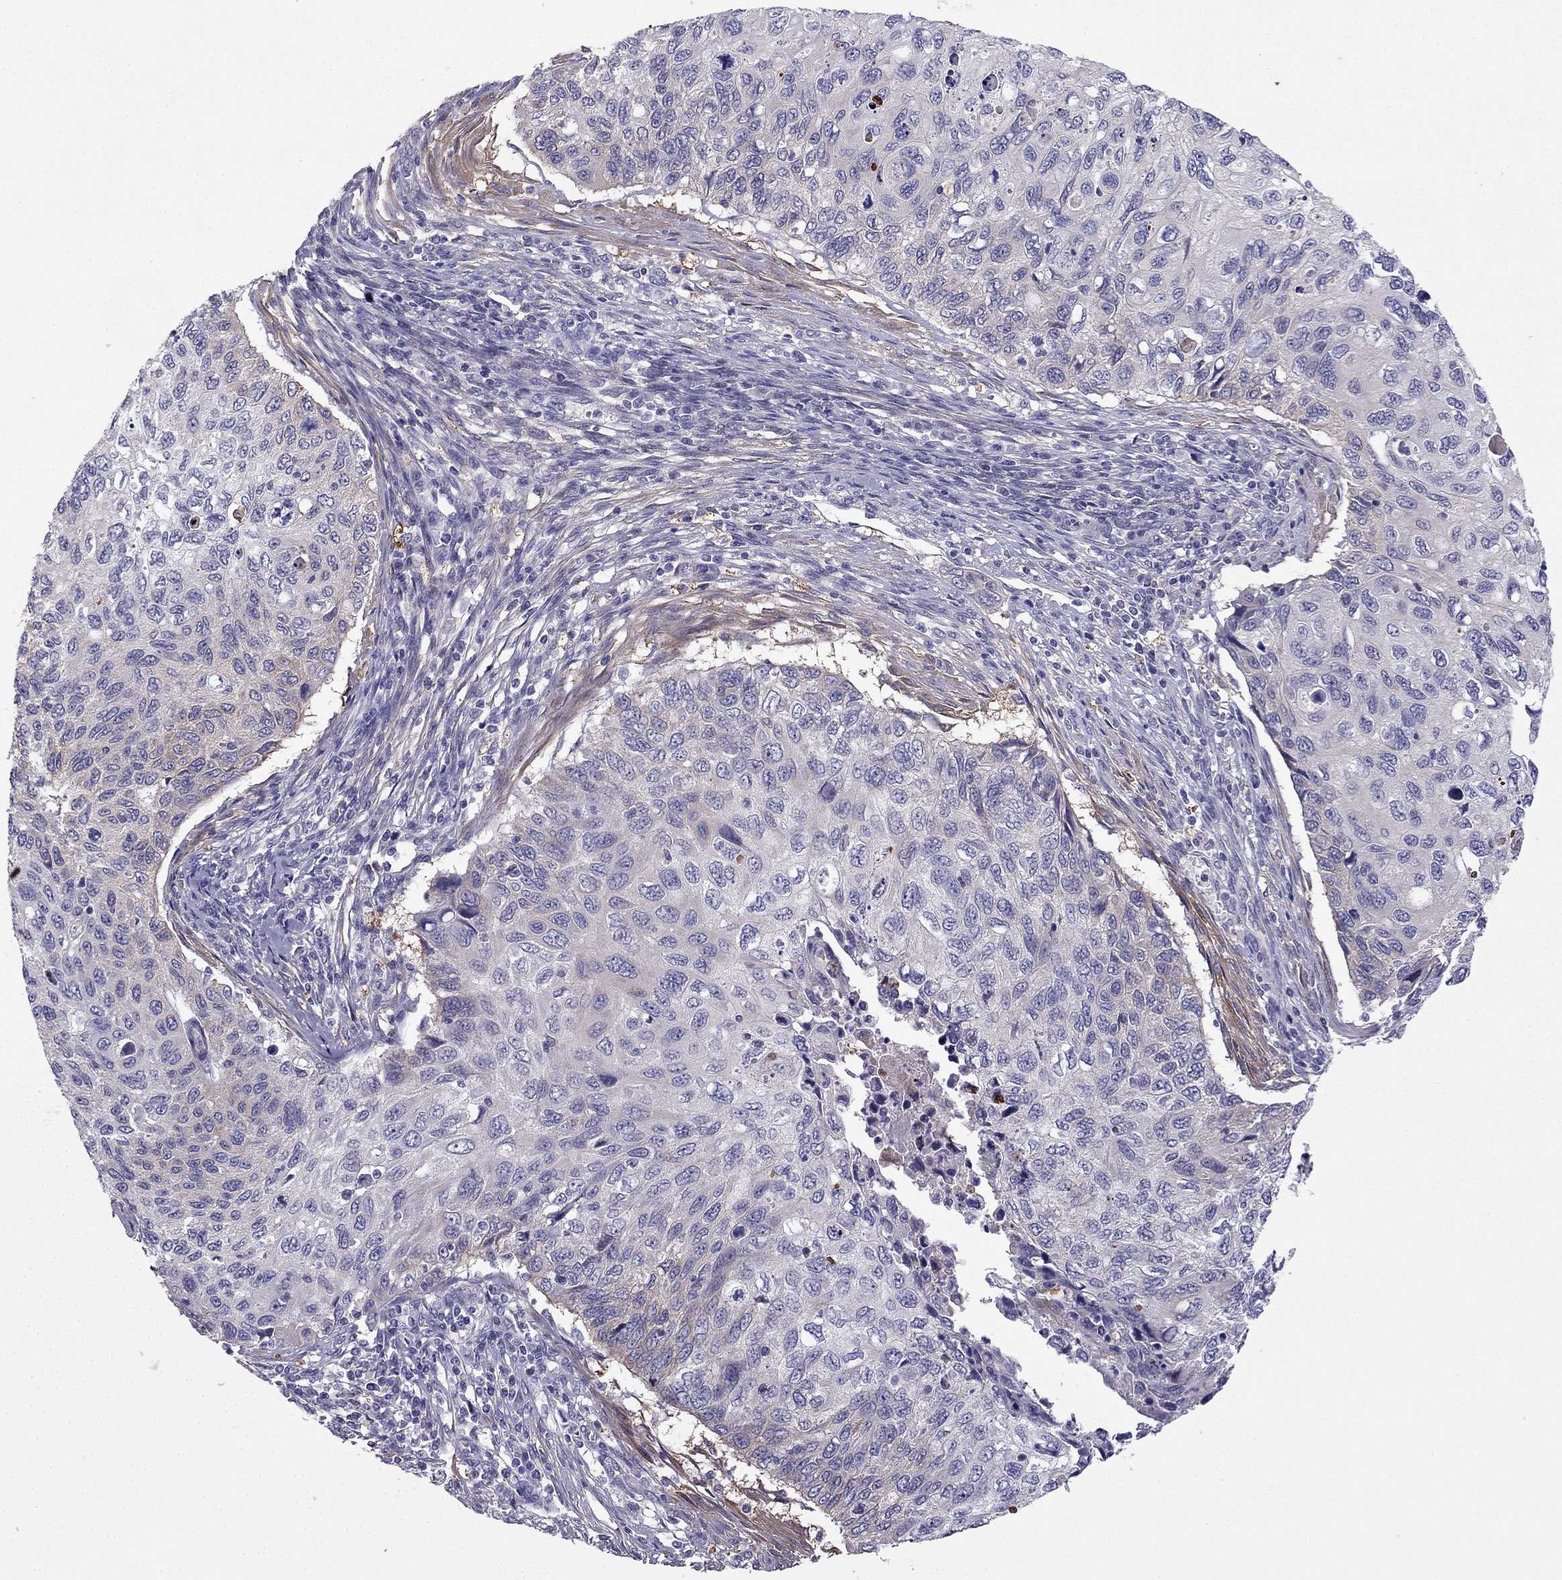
{"staining": {"intensity": "weak", "quantity": "<25%", "location": "cytoplasmic/membranous"}, "tissue": "cervical cancer", "cell_type": "Tumor cells", "image_type": "cancer", "snomed": [{"axis": "morphology", "description": "Squamous cell carcinoma, NOS"}, {"axis": "topography", "description": "Cervix"}], "caption": "Immunohistochemical staining of human cervical squamous cell carcinoma reveals no significant expression in tumor cells.", "gene": "SYT5", "patient": {"sex": "female", "age": 70}}